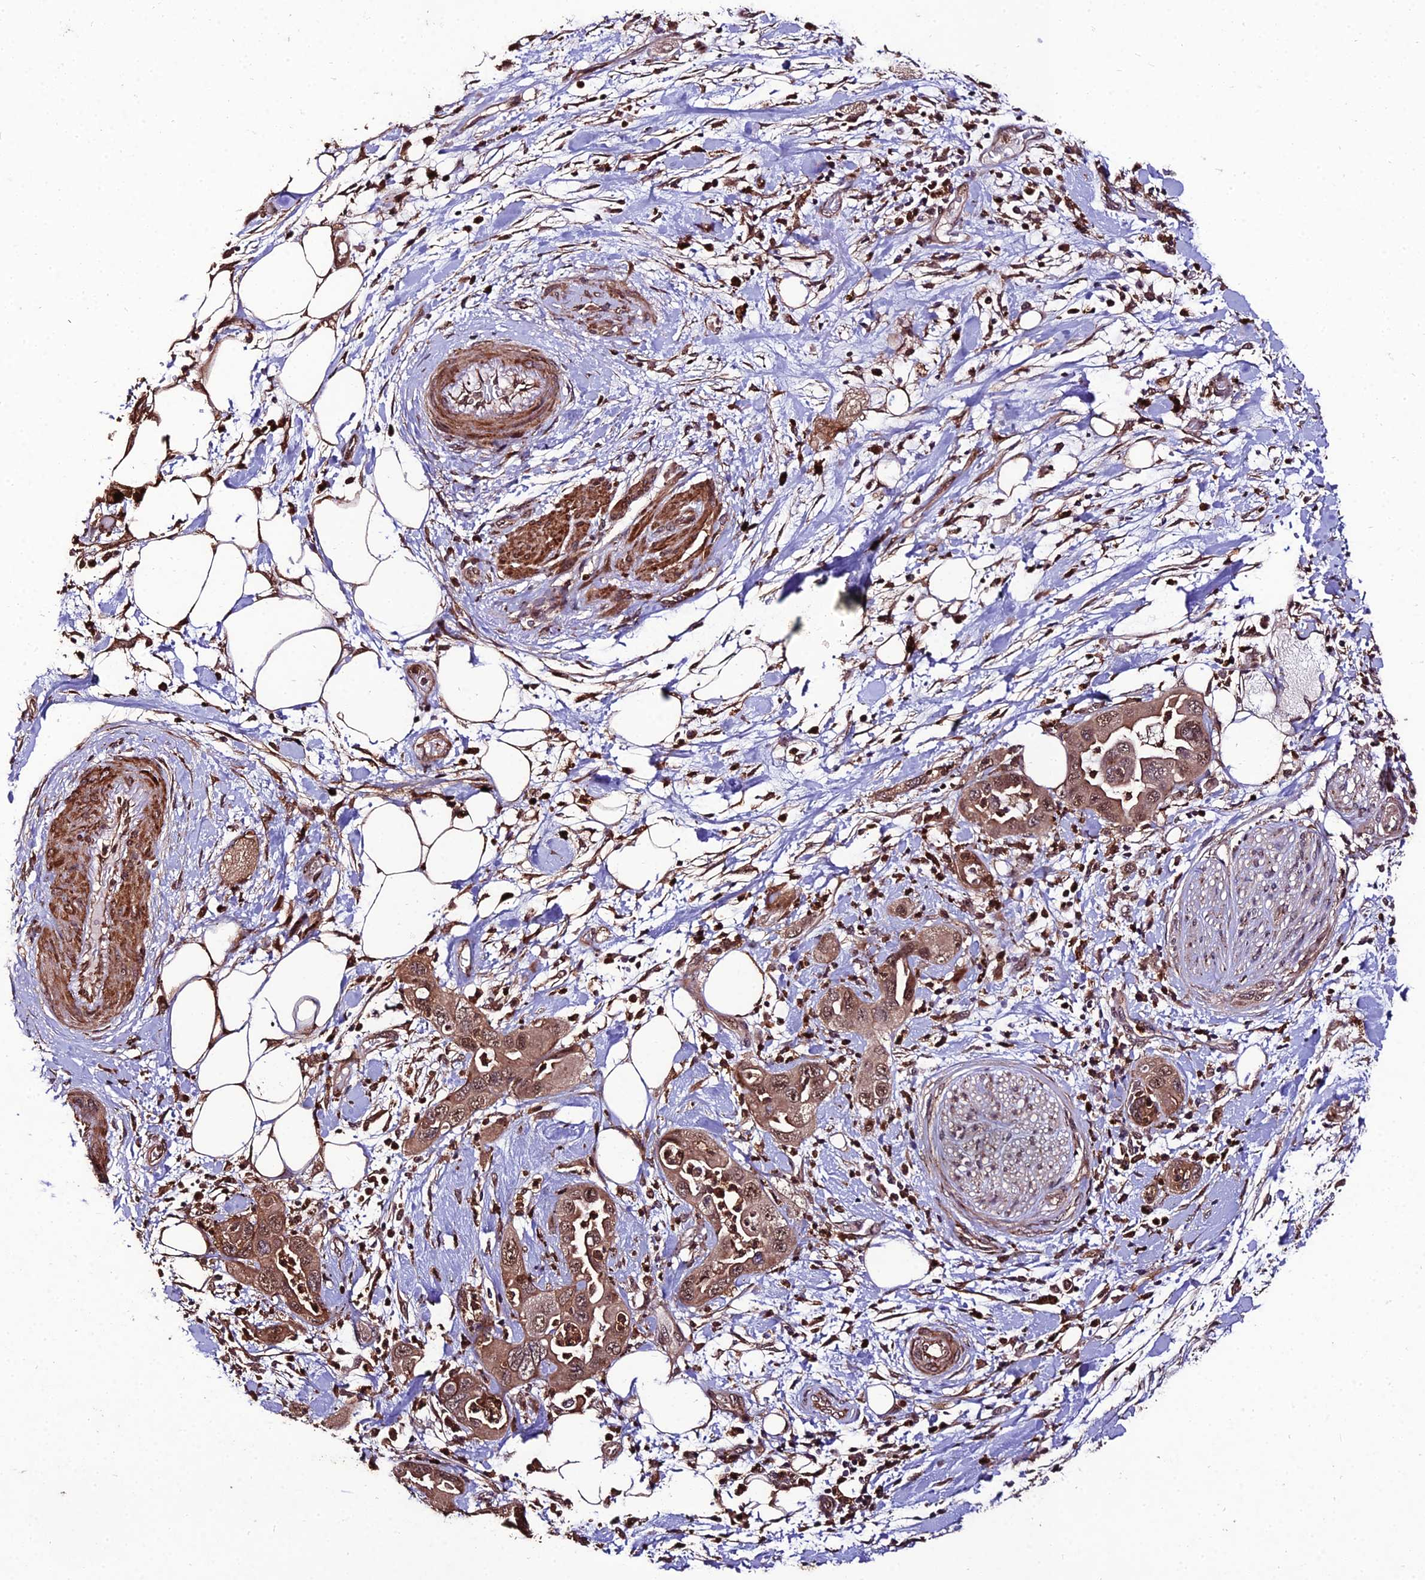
{"staining": {"intensity": "moderate", "quantity": ">75%", "location": "cytoplasmic/membranous,nuclear"}, "tissue": "pancreatic cancer", "cell_type": "Tumor cells", "image_type": "cancer", "snomed": [{"axis": "morphology", "description": "Adenocarcinoma, NOS"}, {"axis": "topography", "description": "Pancreas"}], "caption": "The micrograph displays staining of pancreatic cancer (adenocarcinoma), revealing moderate cytoplasmic/membranous and nuclear protein expression (brown color) within tumor cells. (DAB IHC, brown staining for protein, blue staining for nuclei).", "gene": "ZNF766", "patient": {"sex": "female", "age": 71}}